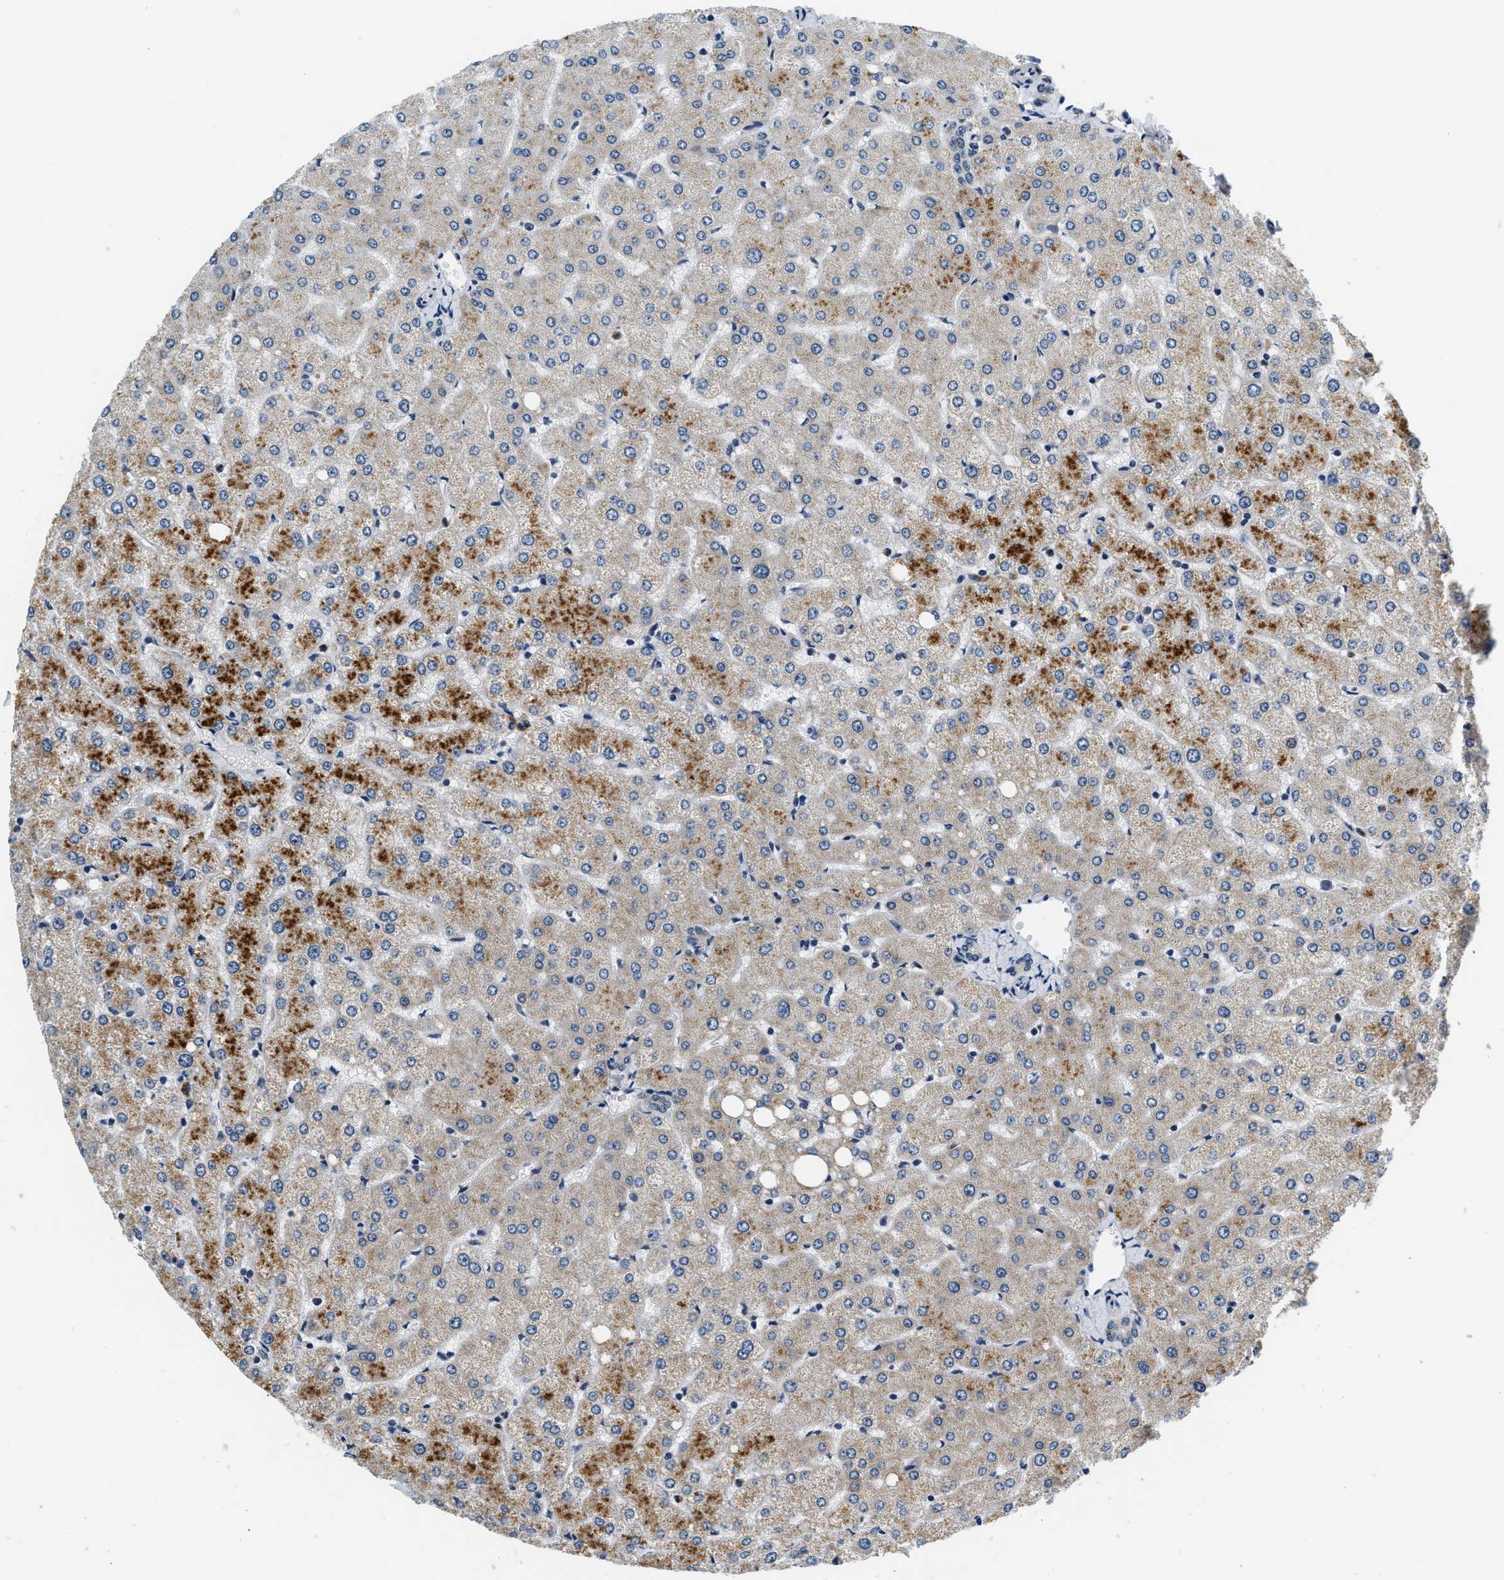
{"staining": {"intensity": "negative", "quantity": "none", "location": "none"}, "tissue": "liver", "cell_type": "Cholangiocytes", "image_type": "normal", "snomed": [{"axis": "morphology", "description": "Normal tissue, NOS"}, {"axis": "topography", "description": "Liver"}], "caption": "IHC micrograph of unremarkable liver stained for a protein (brown), which demonstrates no staining in cholangiocytes.", "gene": "SMAD4", "patient": {"sex": "female", "age": 54}}